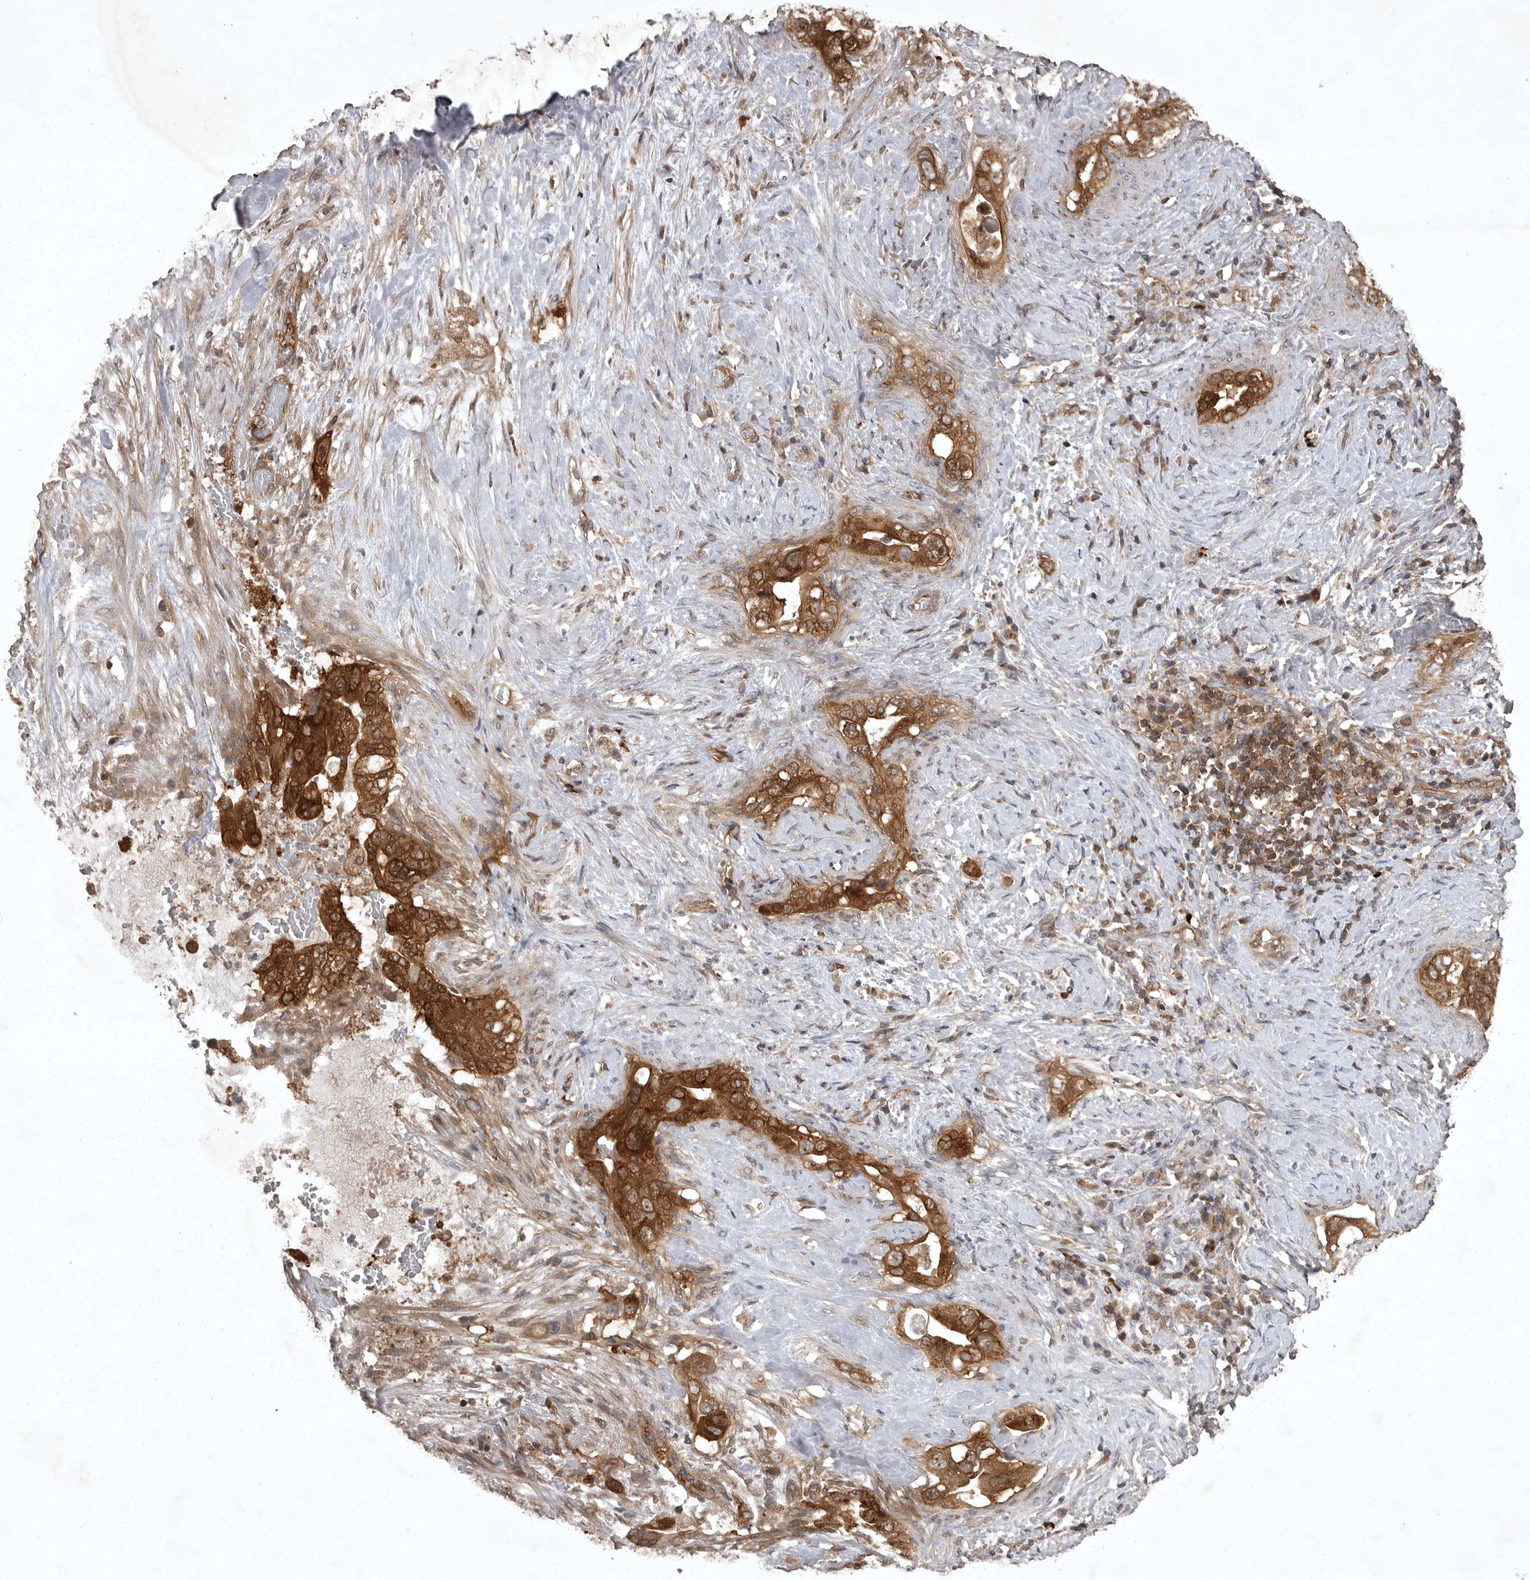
{"staining": {"intensity": "strong", "quantity": ">75%", "location": "cytoplasmic/membranous,nuclear"}, "tissue": "pancreatic cancer", "cell_type": "Tumor cells", "image_type": "cancer", "snomed": [{"axis": "morphology", "description": "Inflammation, NOS"}, {"axis": "morphology", "description": "Adenocarcinoma, NOS"}, {"axis": "topography", "description": "Pancreas"}], "caption": "Immunohistochemical staining of human adenocarcinoma (pancreatic) shows high levels of strong cytoplasmic/membranous and nuclear positivity in approximately >75% of tumor cells.", "gene": "STK24", "patient": {"sex": "female", "age": 56}}